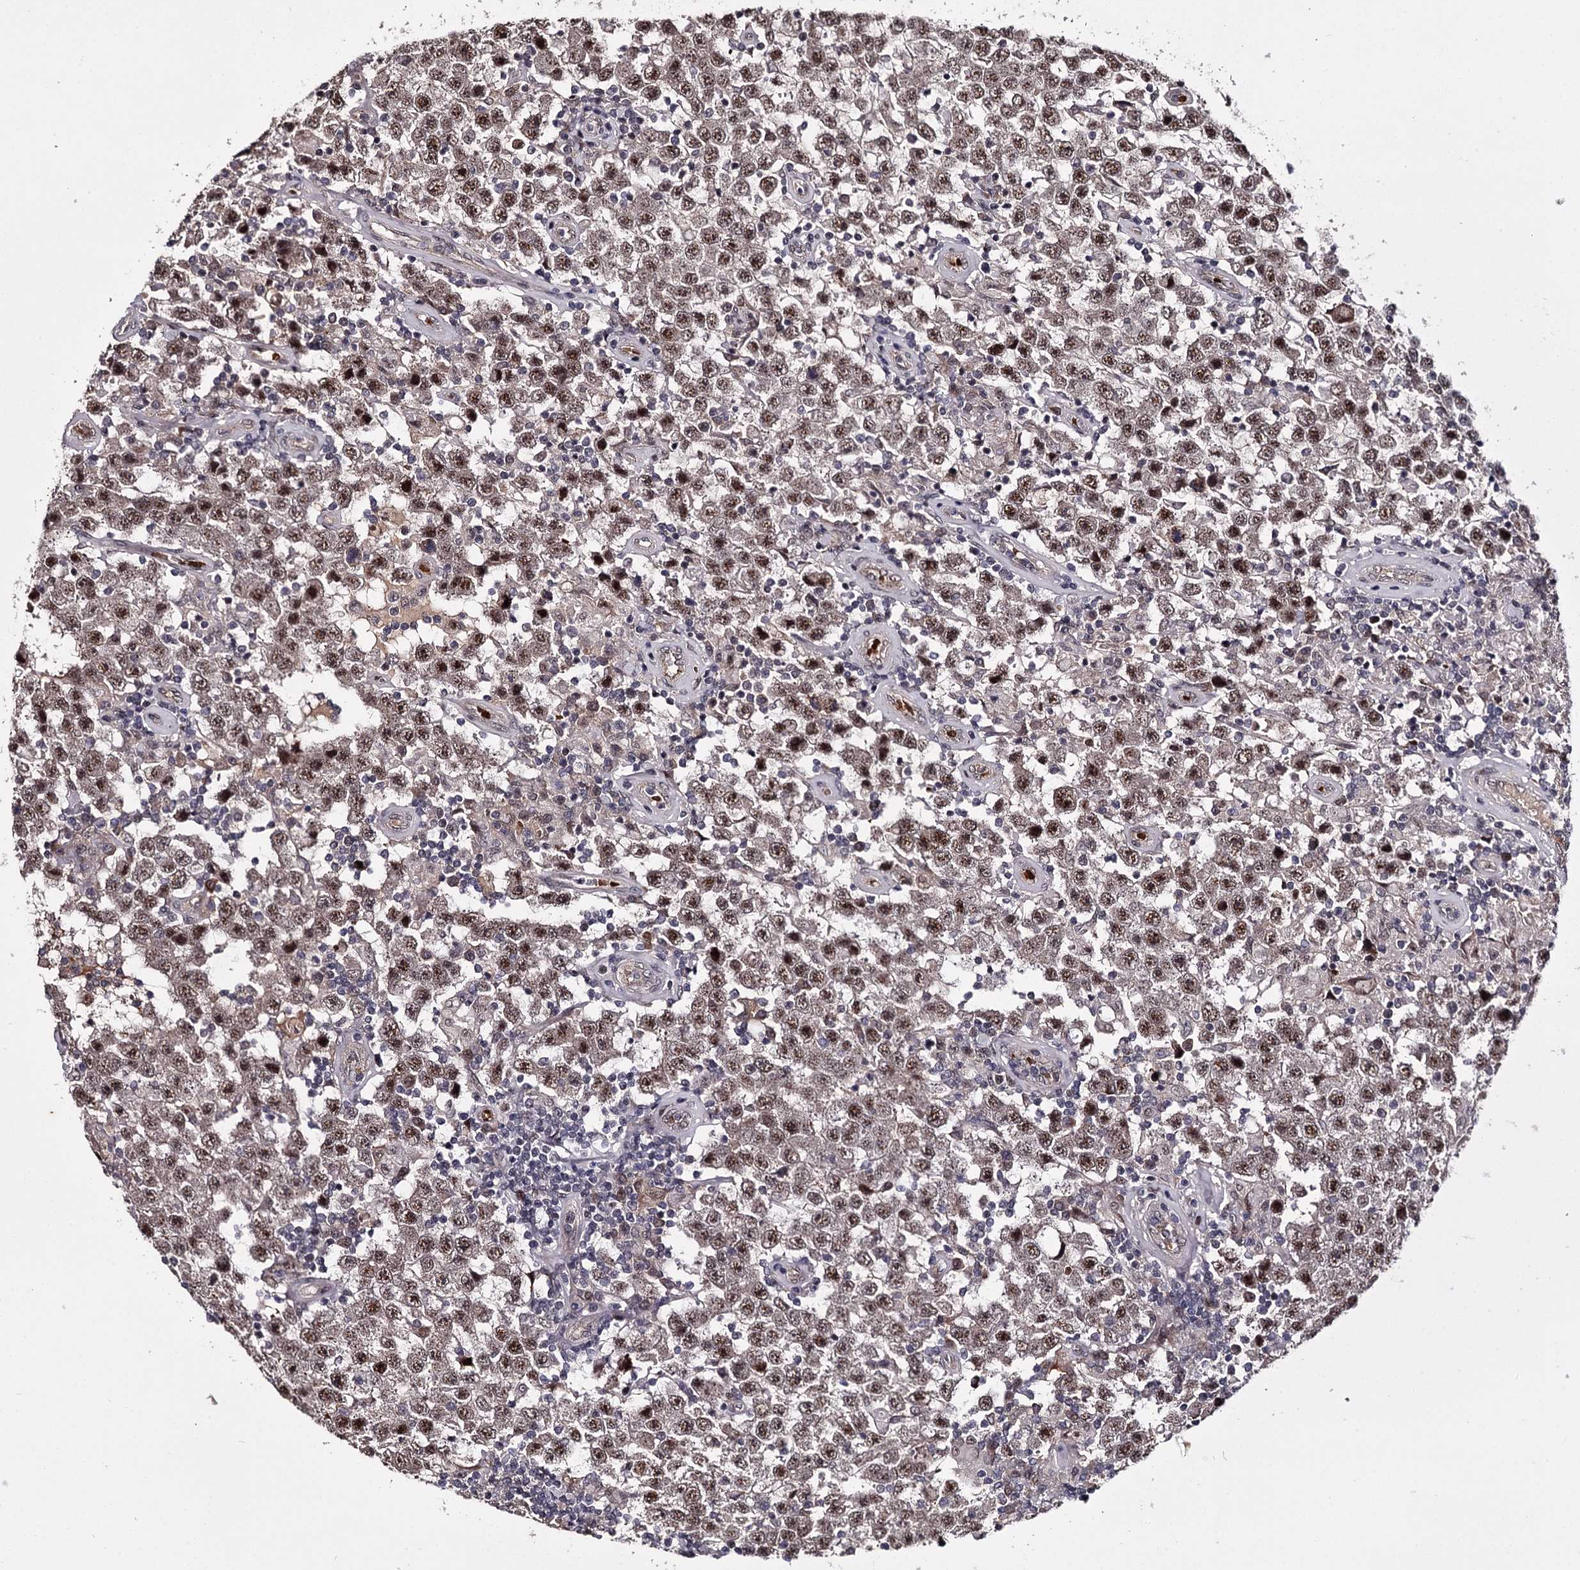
{"staining": {"intensity": "moderate", "quantity": ">75%", "location": "nuclear"}, "tissue": "testis cancer", "cell_type": "Tumor cells", "image_type": "cancer", "snomed": [{"axis": "morphology", "description": "Normal tissue, NOS"}, {"axis": "morphology", "description": "Urothelial carcinoma, High grade"}, {"axis": "morphology", "description": "Seminoma, NOS"}, {"axis": "morphology", "description": "Carcinoma, Embryonal, NOS"}, {"axis": "topography", "description": "Urinary bladder"}, {"axis": "topography", "description": "Testis"}], "caption": "Protein positivity by IHC exhibits moderate nuclear expression in about >75% of tumor cells in testis cancer.", "gene": "RNF44", "patient": {"sex": "male", "age": 41}}